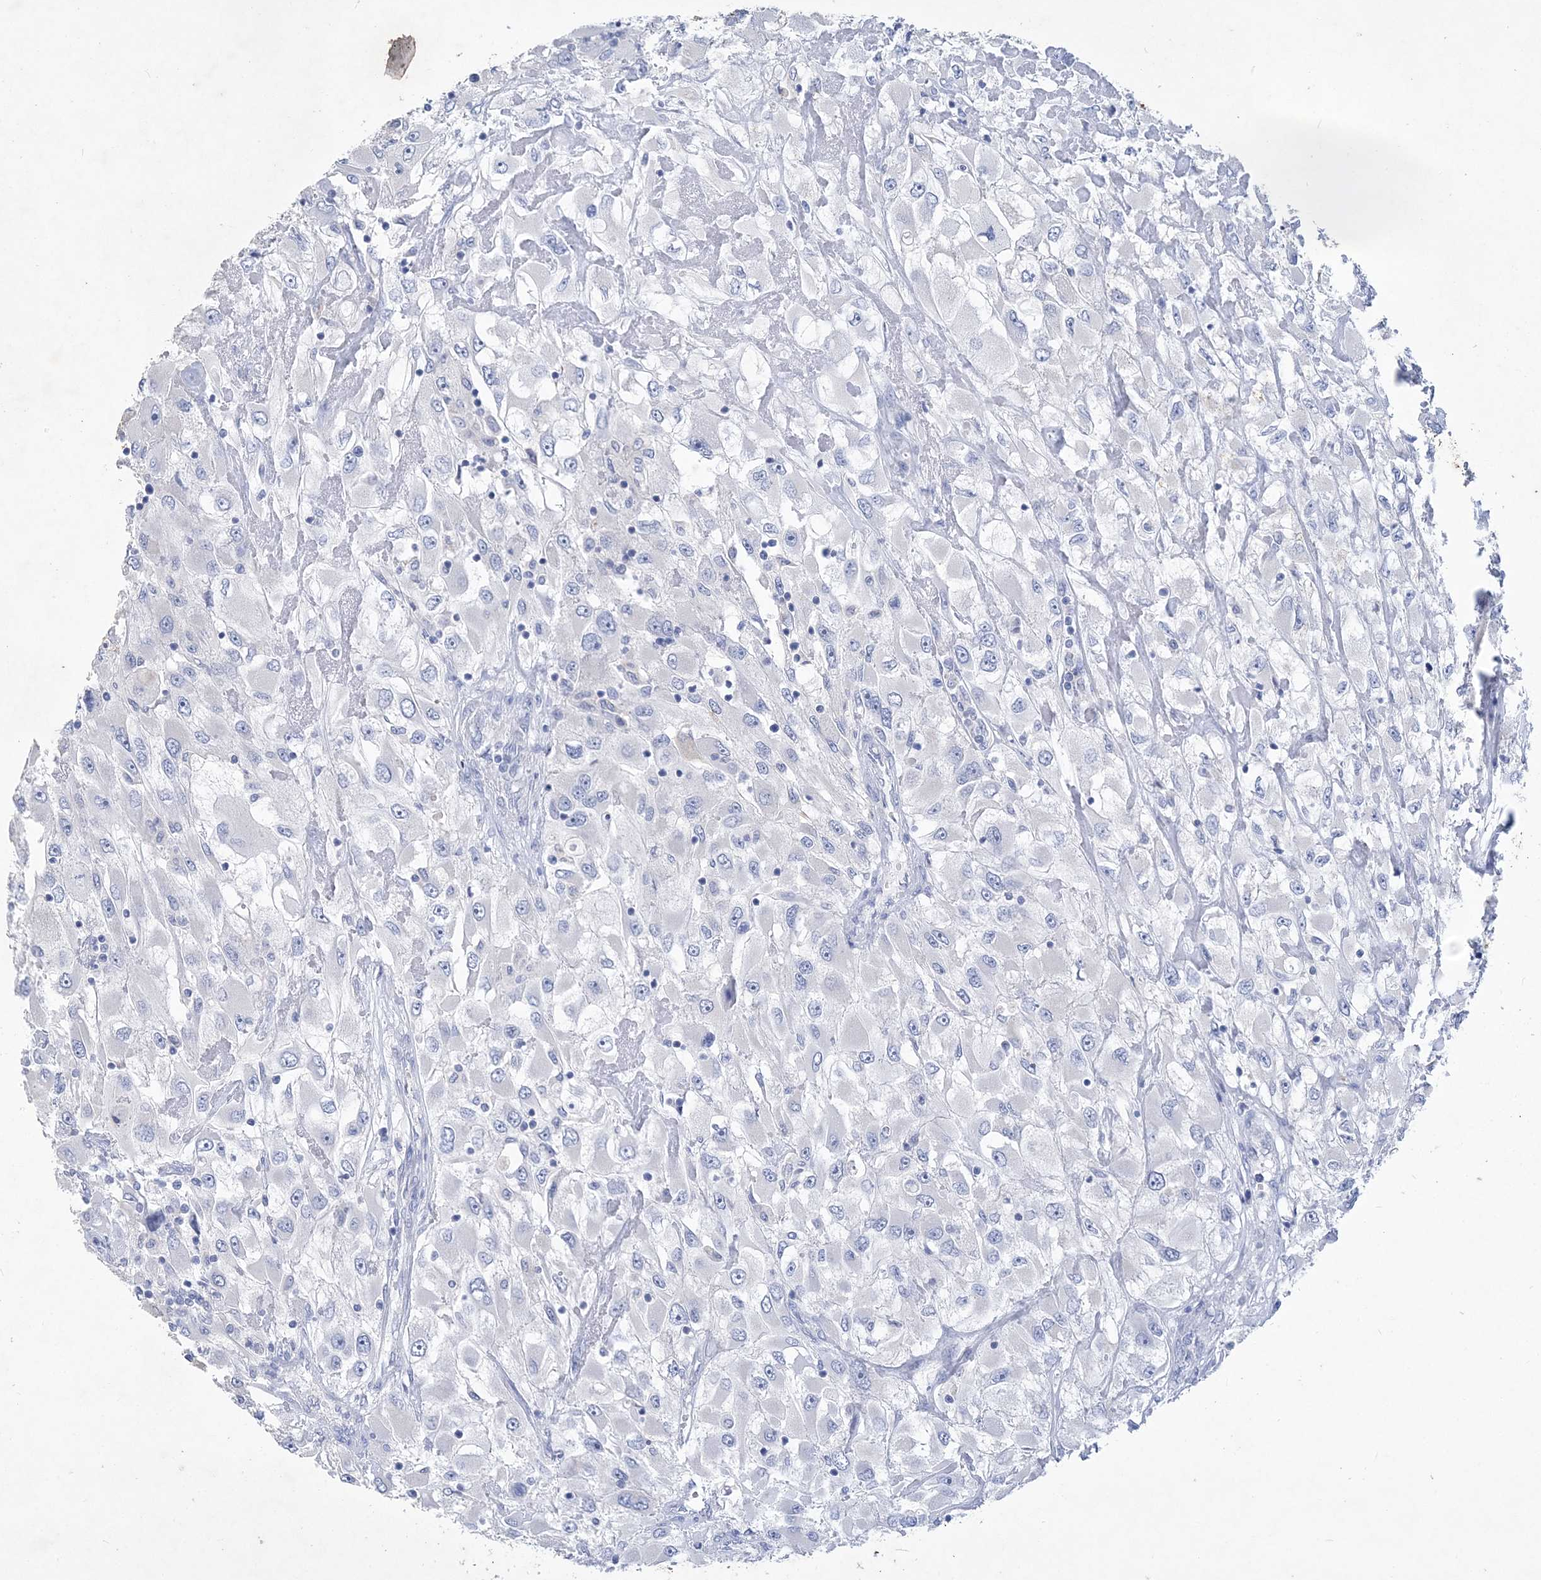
{"staining": {"intensity": "negative", "quantity": "none", "location": "none"}, "tissue": "renal cancer", "cell_type": "Tumor cells", "image_type": "cancer", "snomed": [{"axis": "morphology", "description": "Adenocarcinoma, NOS"}, {"axis": "topography", "description": "Kidney"}], "caption": "Immunohistochemical staining of renal cancer (adenocarcinoma) reveals no significant expression in tumor cells.", "gene": "COPS8", "patient": {"sex": "female", "age": 52}}